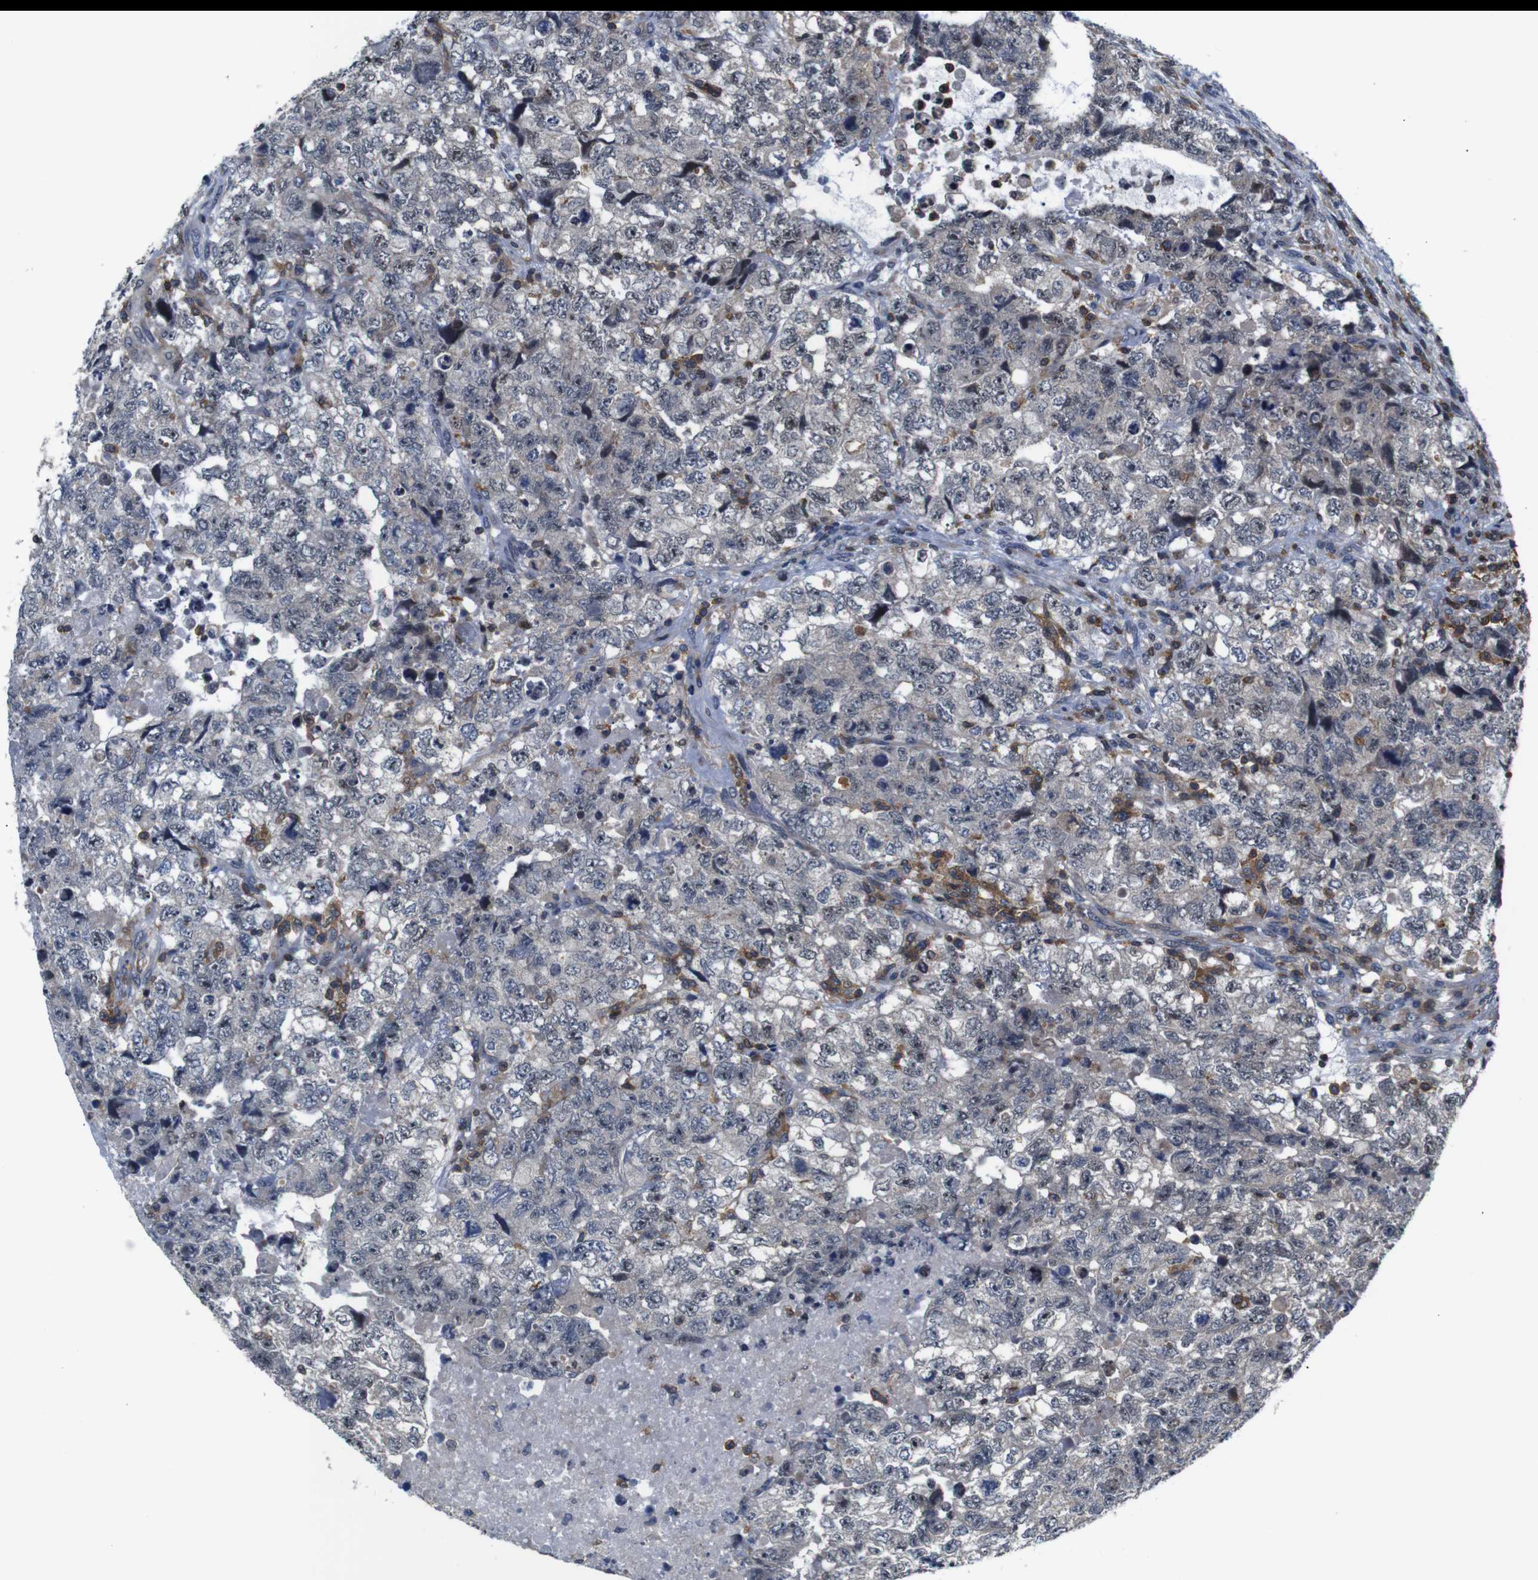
{"staining": {"intensity": "negative", "quantity": "none", "location": "none"}, "tissue": "testis cancer", "cell_type": "Tumor cells", "image_type": "cancer", "snomed": [{"axis": "morphology", "description": "Carcinoma, Embryonal, NOS"}, {"axis": "topography", "description": "Testis"}], "caption": "DAB immunohistochemical staining of testis cancer exhibits no significant staining in tumor cells.", "gene": "BRWD3", "patient": {"sex": "male", "age": 36}}